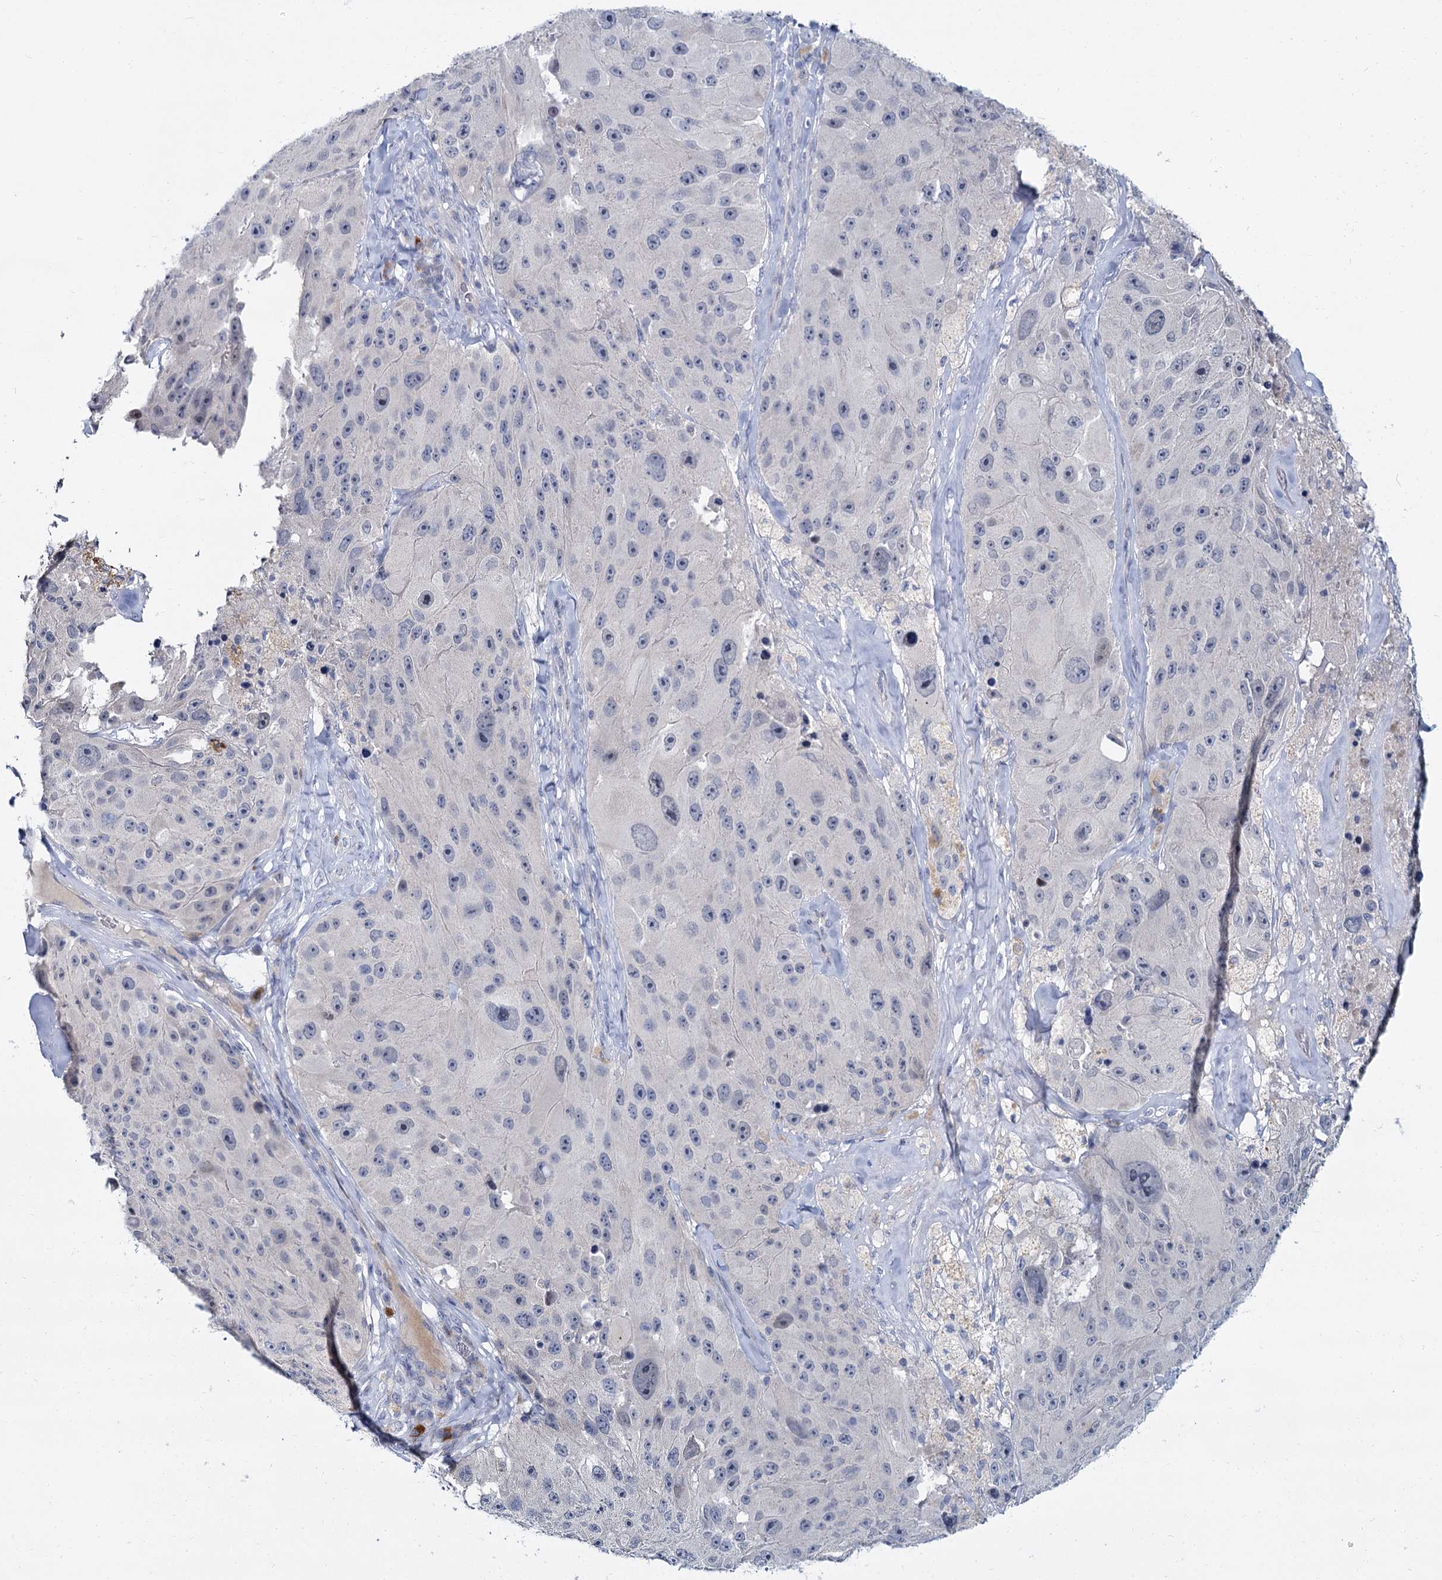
{"staining": {"intensity": "negative", "quantity": "none", "location": "none"}, "tissue": "melanoma", "cell_type": "Tumor cells", "image_type": "cancer", "snomed": [{"axis": "morphology", "description": "Malignant melanoma, Metastatic site"}, {"axis": "topography", "description": "Lymph node"}], "caption": "This image is of melanoma stained with immunohistochemistry (IHC) to label a protein in brown with the nuclei are counter-stained blue. There is no staining in tumor cells.", "gene": "ACRBP", "patient": {"sex": "male", "age": 62}}